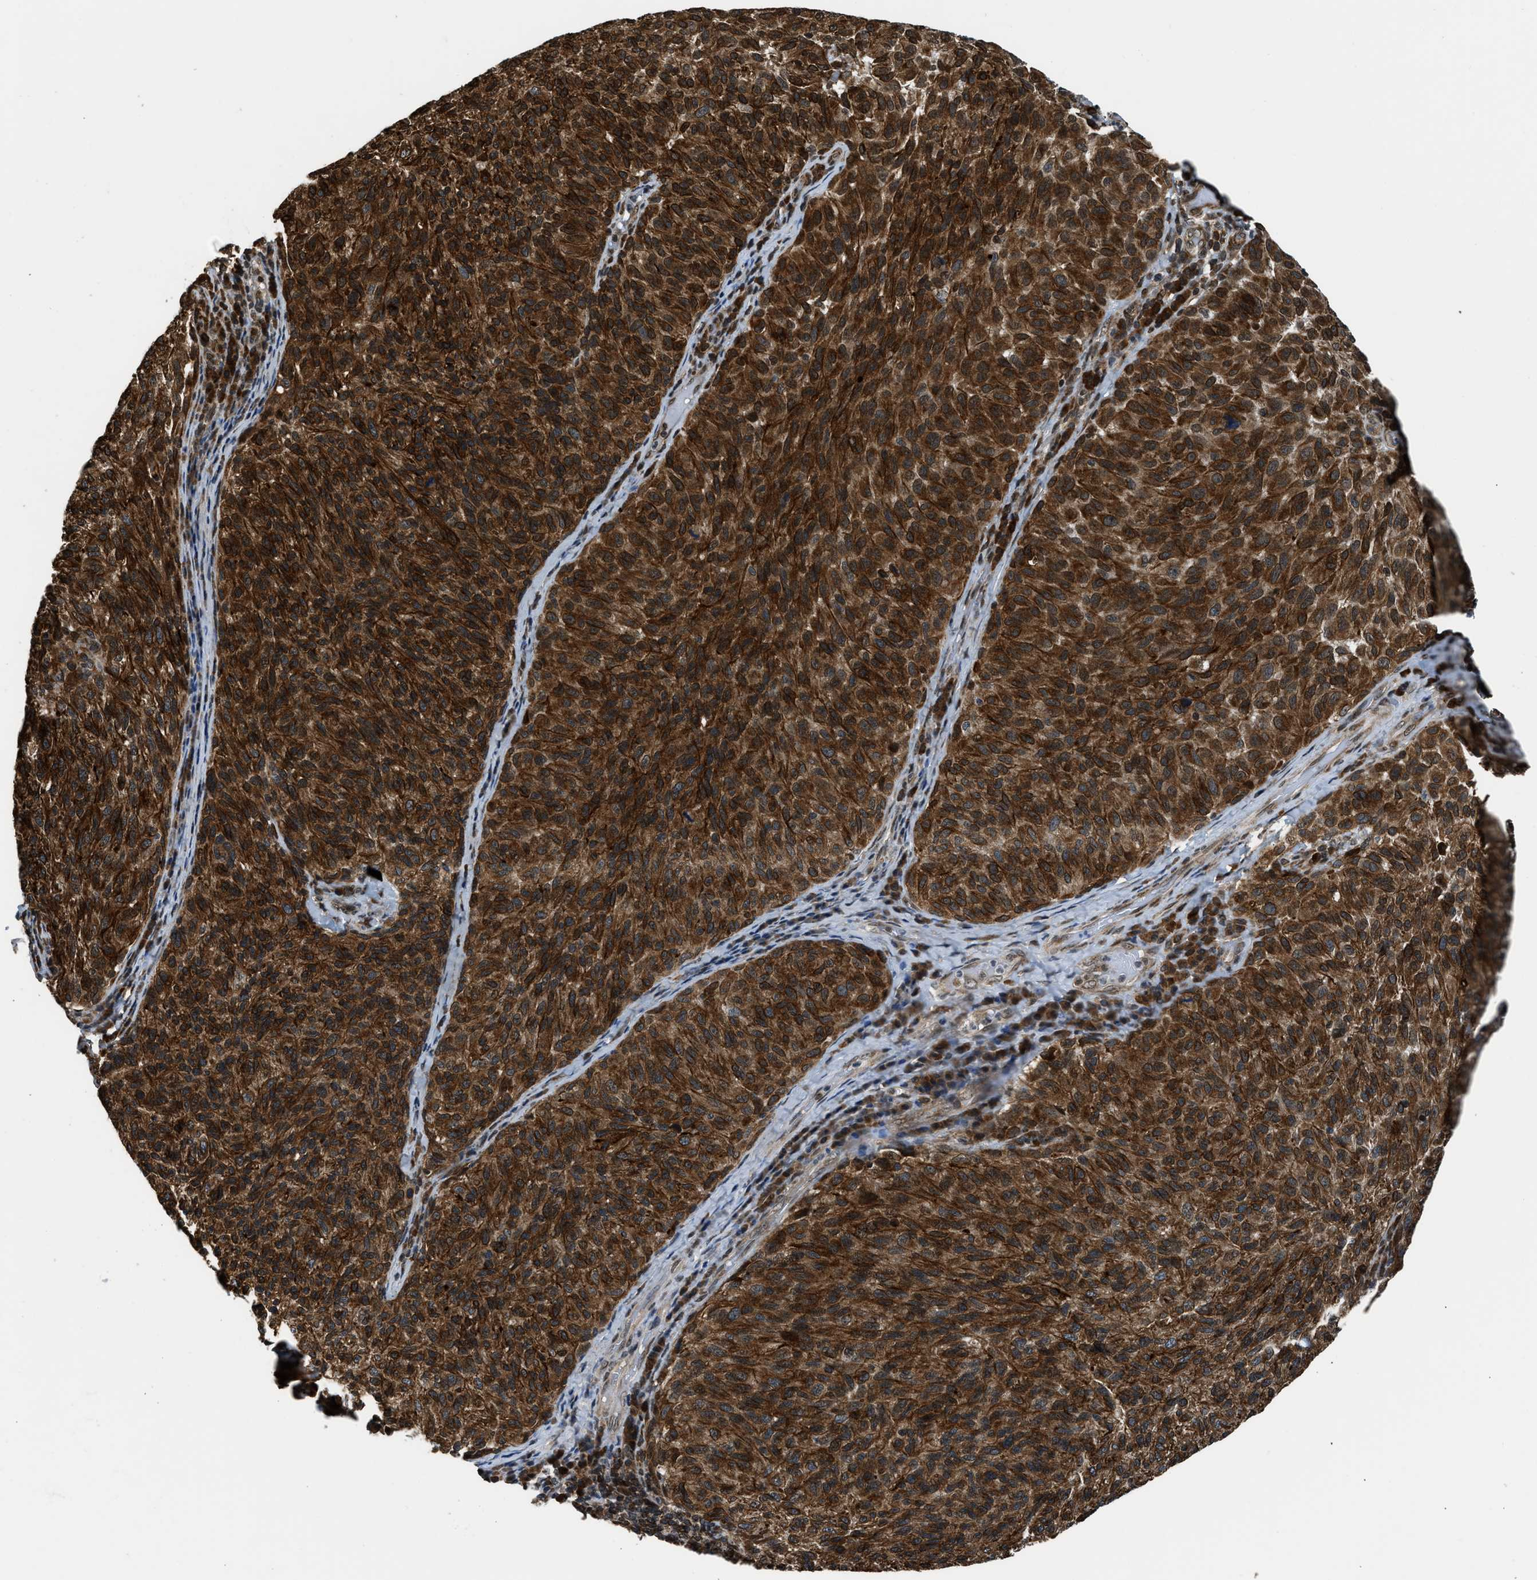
{"staining": {"intensity": "strong", "quantity": ">75%", "location": "cytoplasmic/membranous"}, "tissue": "melanoma", "cell_type": "Tumor cells", "image_type": "cancer", "snomed": [{"axis": "morphology", "description": "Malignant melanoma, NOS"}, {"axis": "topography", "description": "Skin"}], "caption": "Brown immunohistochemical staining in human melanoma demonstrates strong cytoplasmic/membranous positivity in about >75% of tumor cells.", "gene": "RETREG3", "patient": {"sex": "female", "age": 73}}